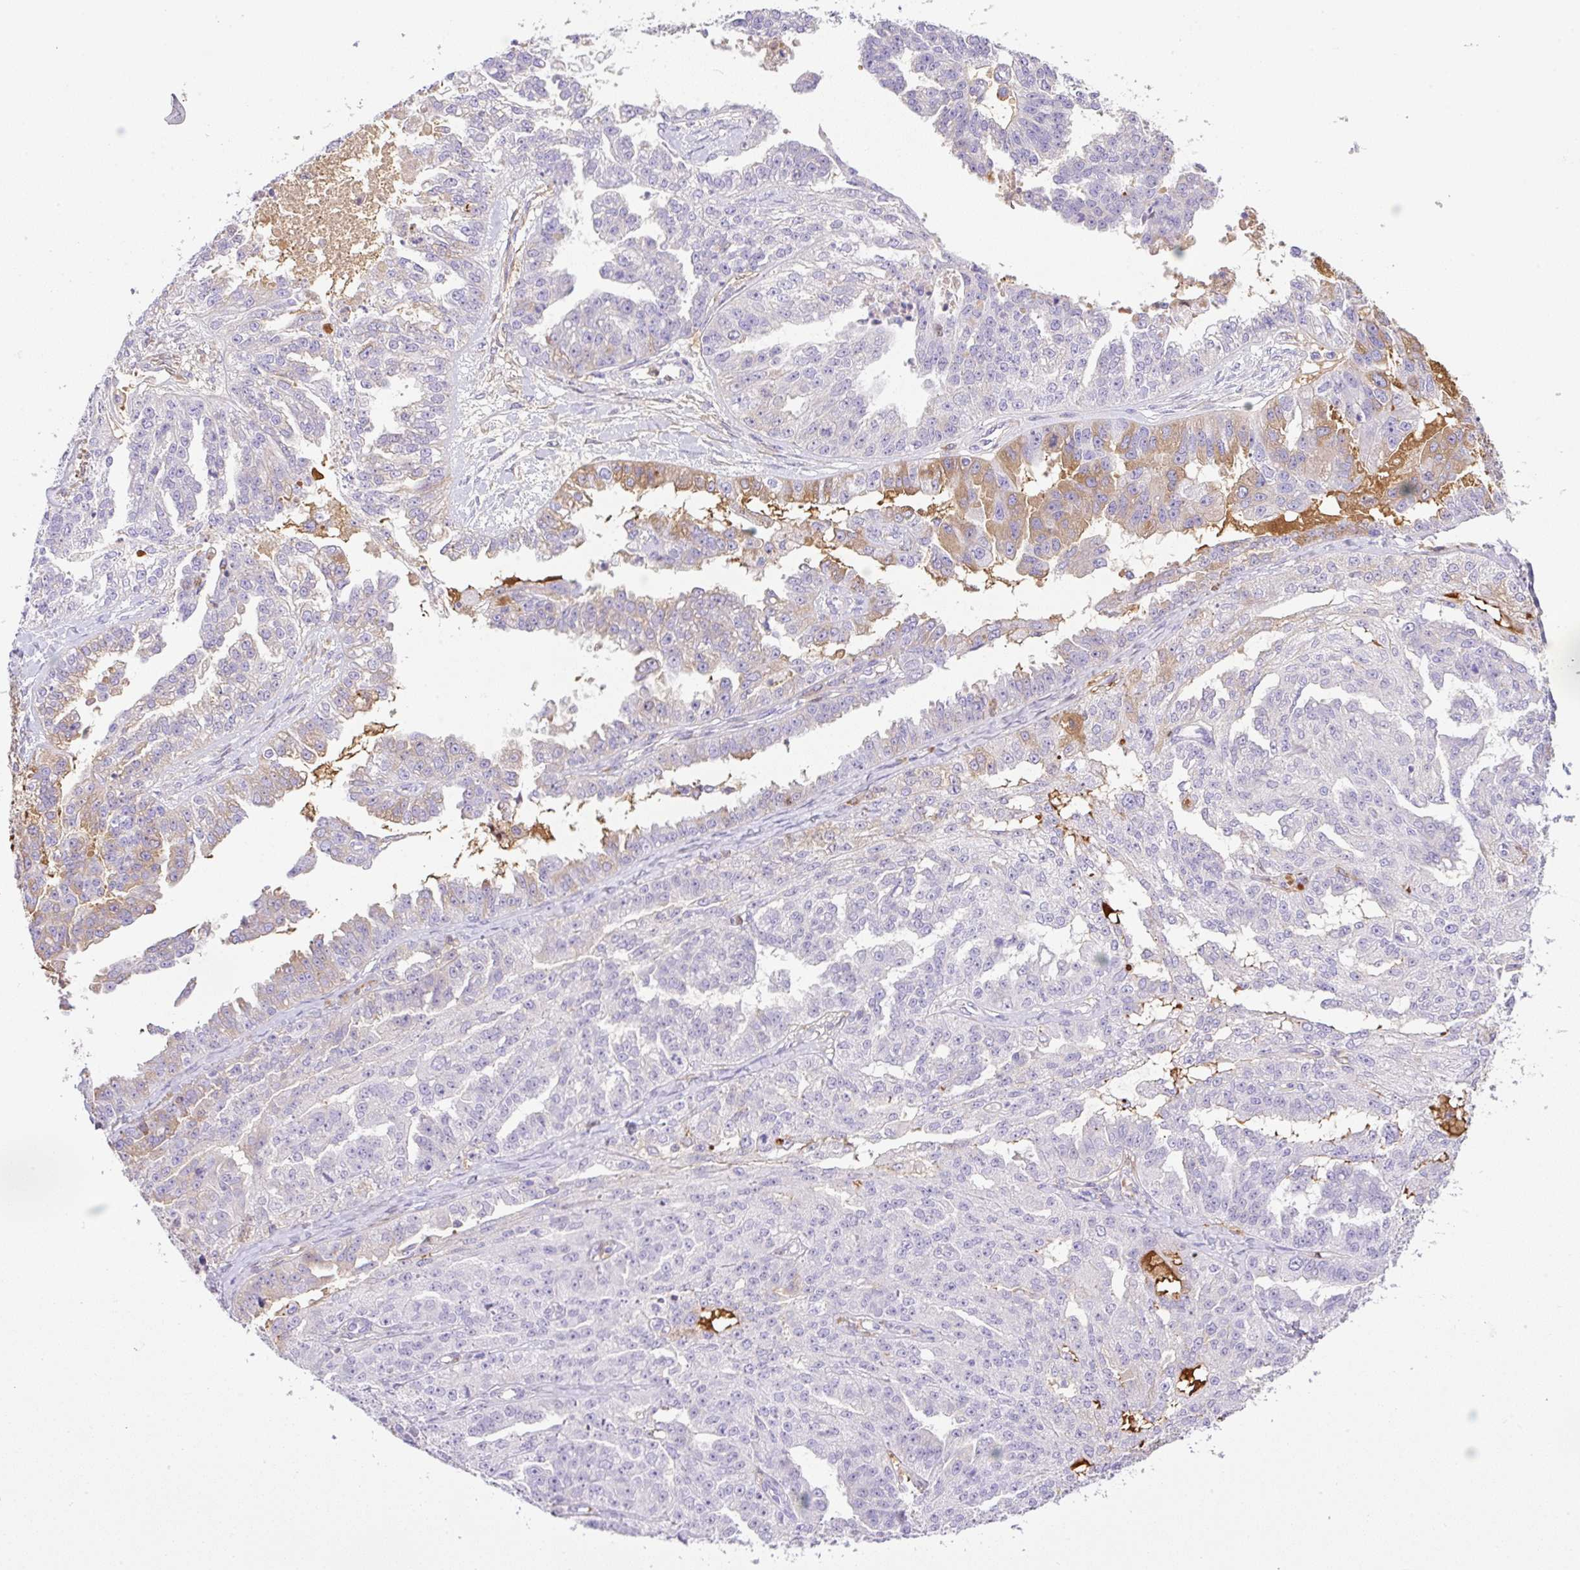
{"staining": {"intensity": "moderate", "quantity": "<25%", "location": "cytoplasmic/membranous"}, "tissue": "ovarian cancer", "cell_type": "Tumor cells", "image_type": "cancer", "snomed": [{"axis": "morphology", "description": "Cystadenocarcinoma, serous, NOS"}, {"axis": "topography", "description": "Ovary"}], "caption": "Ovarian cancer stained with a brown dye demonstrates moderate cytoplasmic/membranous positive expression in about <25% of tumor cells.", "gene": "TDRD15", "patient": {"sex": "female", "age": 58}}